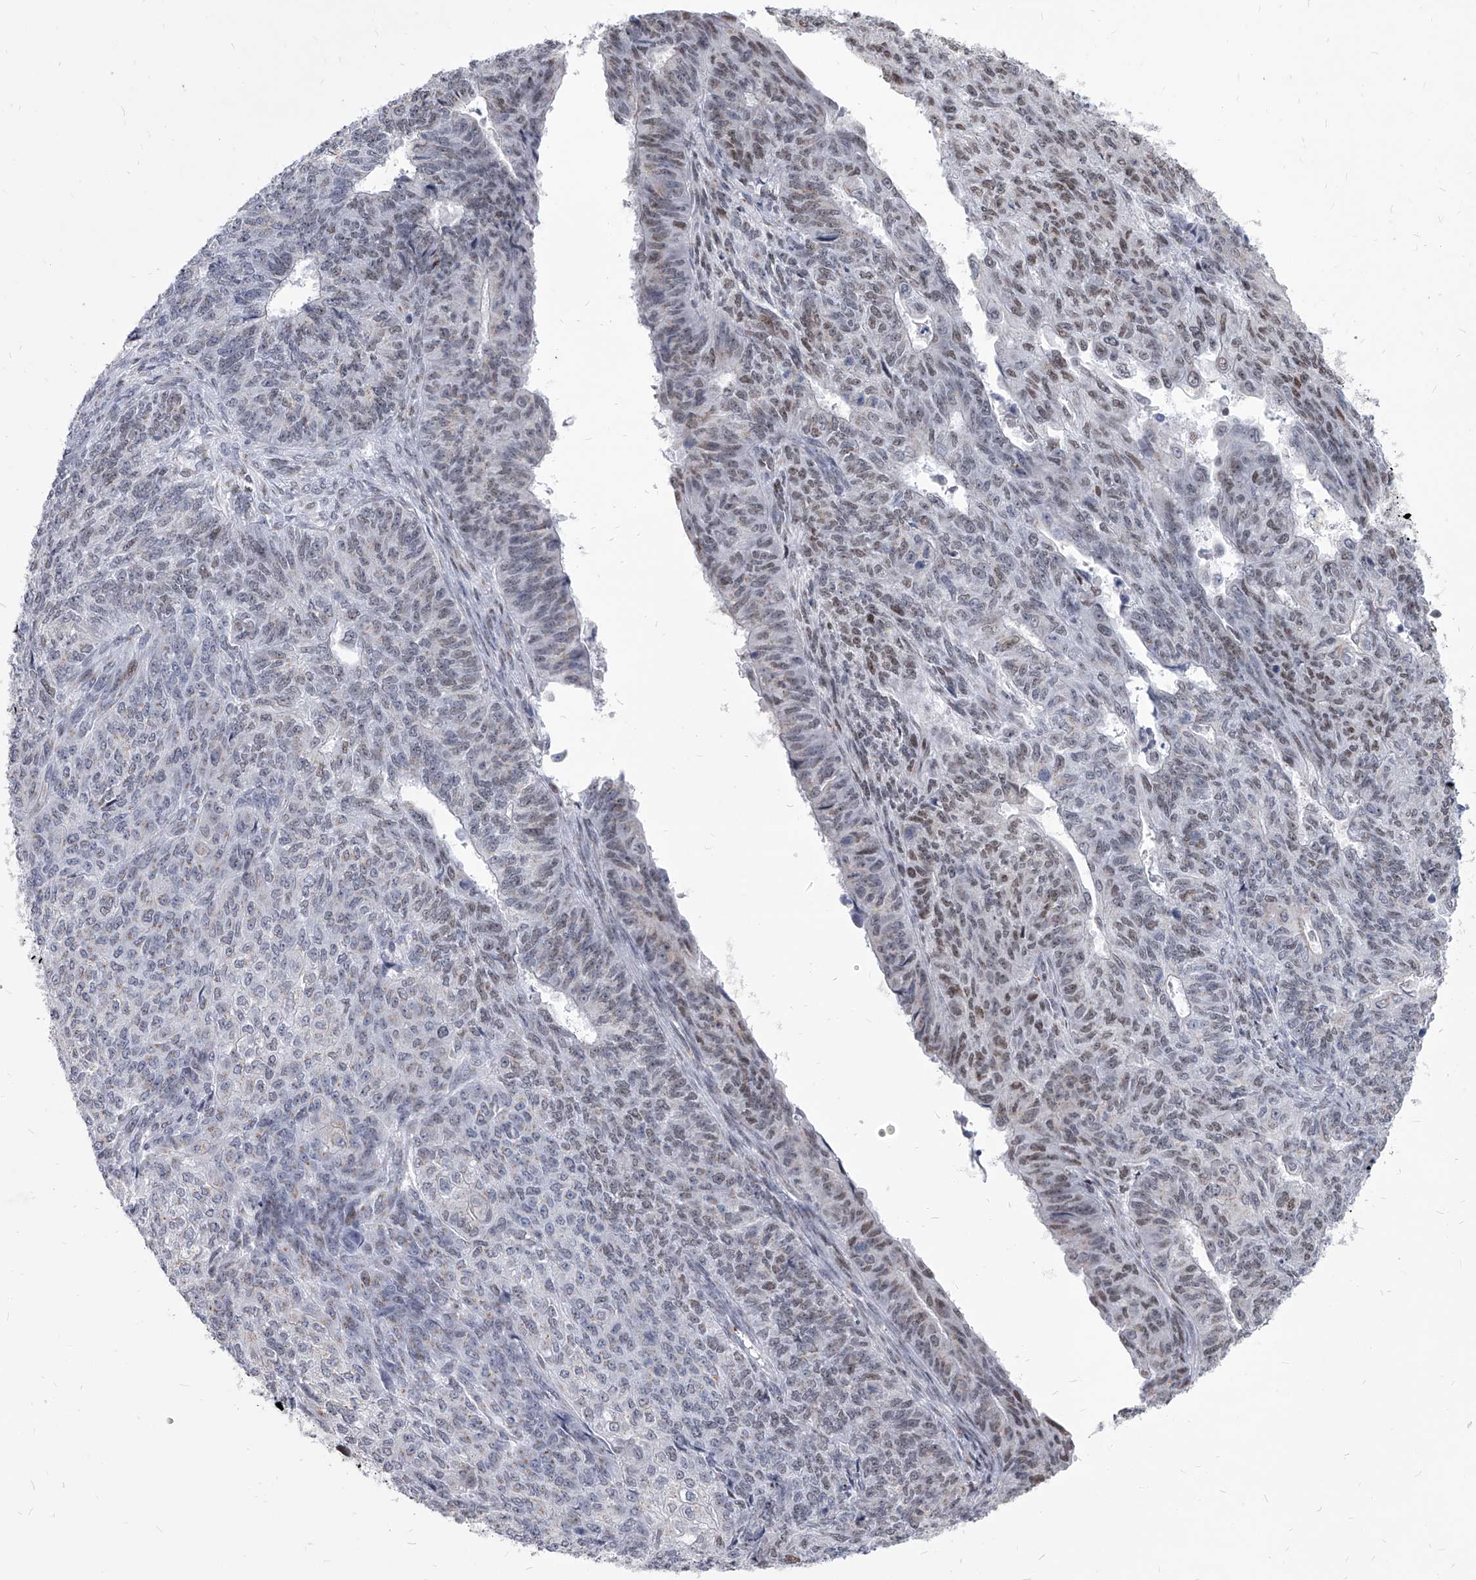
{"staining": {"intensity": "weak", "quantity": "25%-75%", "location": "nuclear"}, "tissue": "endometrial cancer", "cell_type": "Tumor cells", "image_type": "cancer", "snomed": [{"axis": "morphology", "description": "Adenocarcinoma, NOS"}, {"axis": "topography", "description": "Endometrium"}], "caption": "Immunohistochemical staining of human endometrial adenocarcinoma displays low levels of weak nuclear protein staining in about 25%-75% of tumor cells. The staining was performed using DAB to visualize the protein expression in brown, while the nuclei were stained in blue with hematoxylin (Magnification: 20x).", "gene": "EVA1C", "patient": {"sex": "female", "age": 32}}